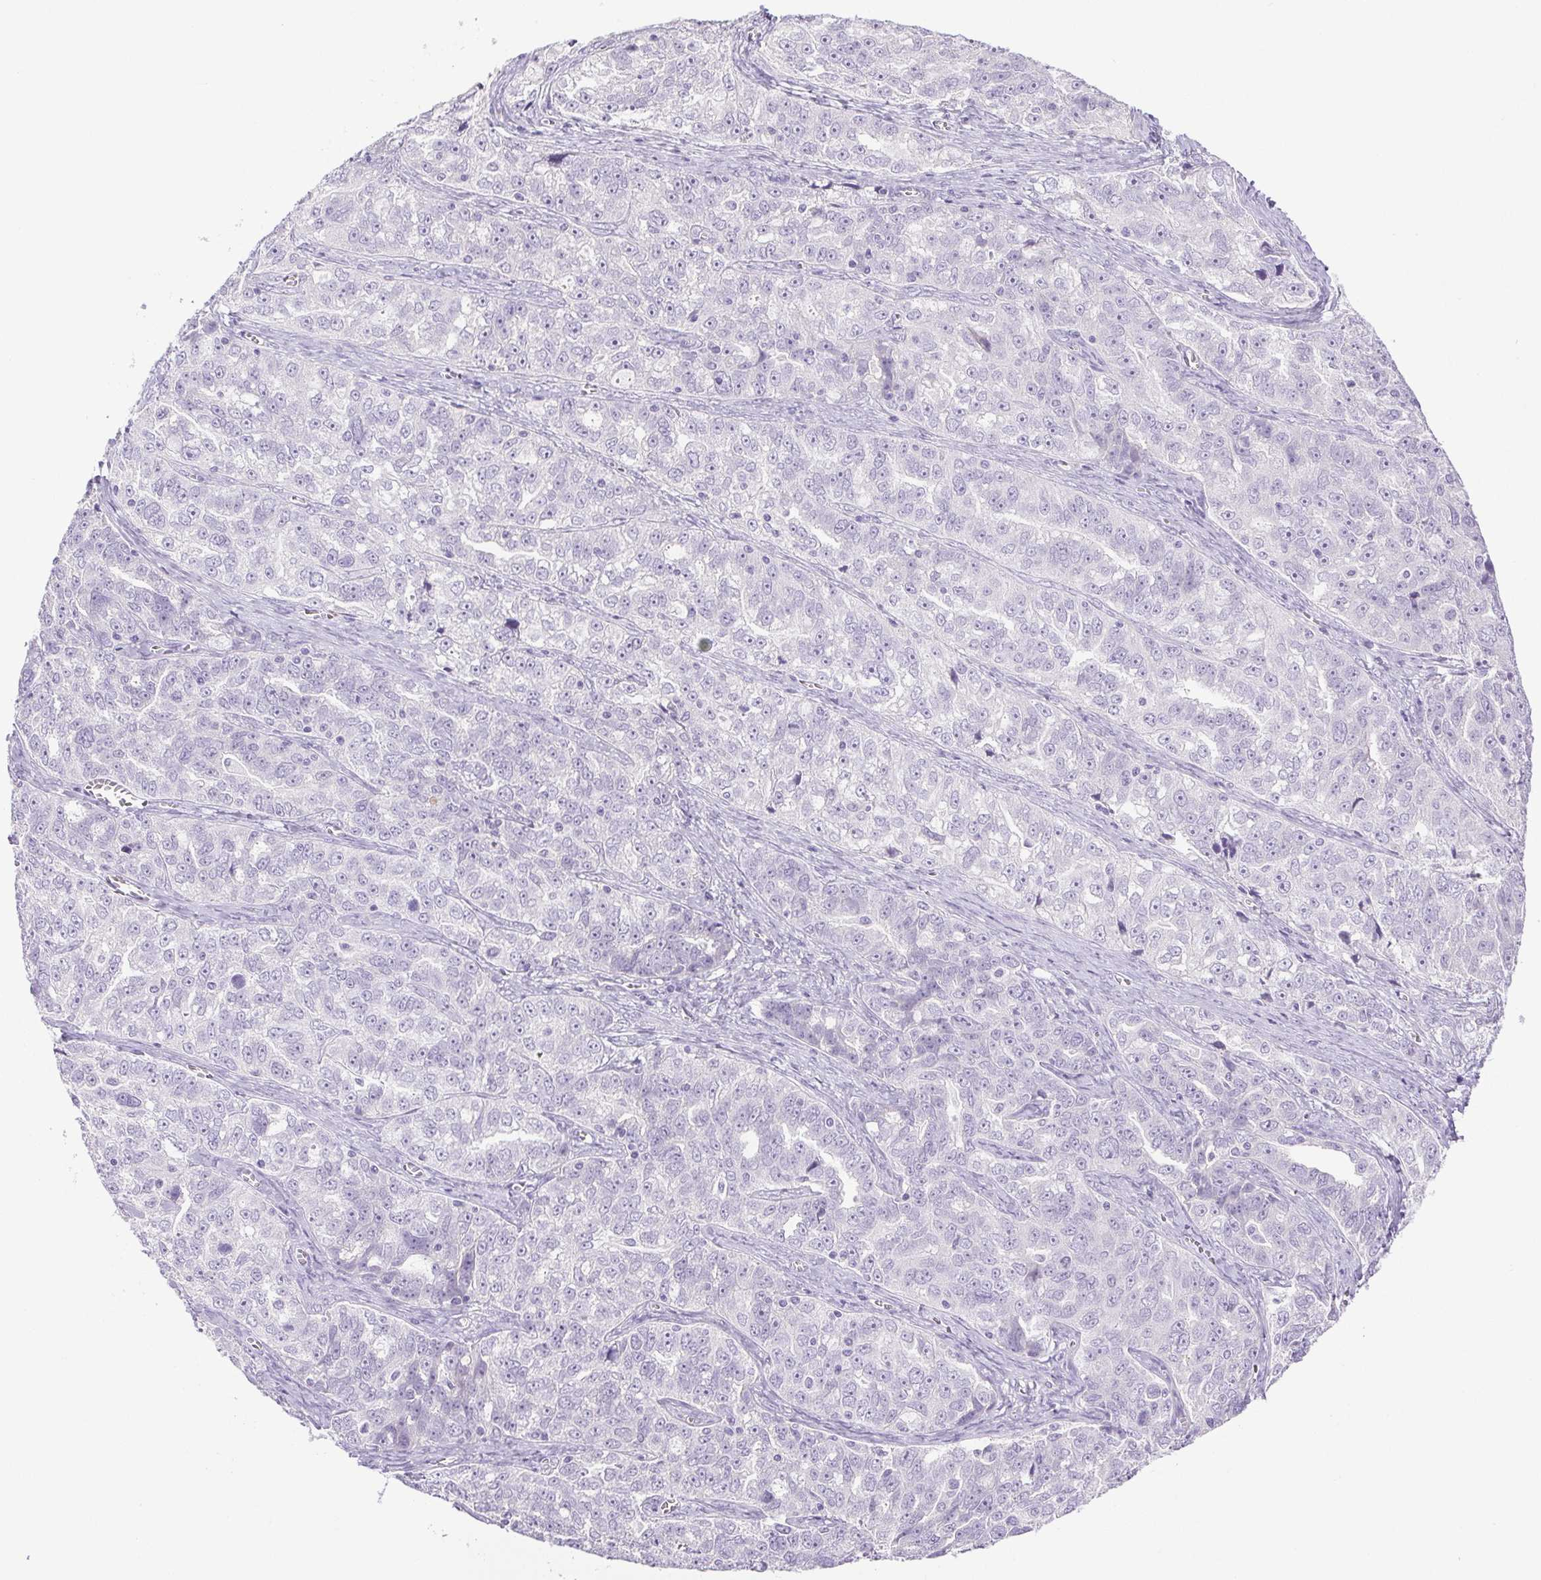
{"staining": {"intensity": "negative", "quantity": "none", "location": "none"}, "tissue": "ovarian cancer", "cell_type": "Tumor cells", "image_type": "cancer", "snomed": [{"axis": "morphology", "description": "Cystadenocarcinoma, serous, NOS"}, {"axis": "topography", "description": "Ovary"}], "caption": "Immunohistochemical staining of human ovarian cancer reveals no significant staining in tumor cells.", "gene": "PAPPA2", "patient": {"sex": "female", "age": 51}}